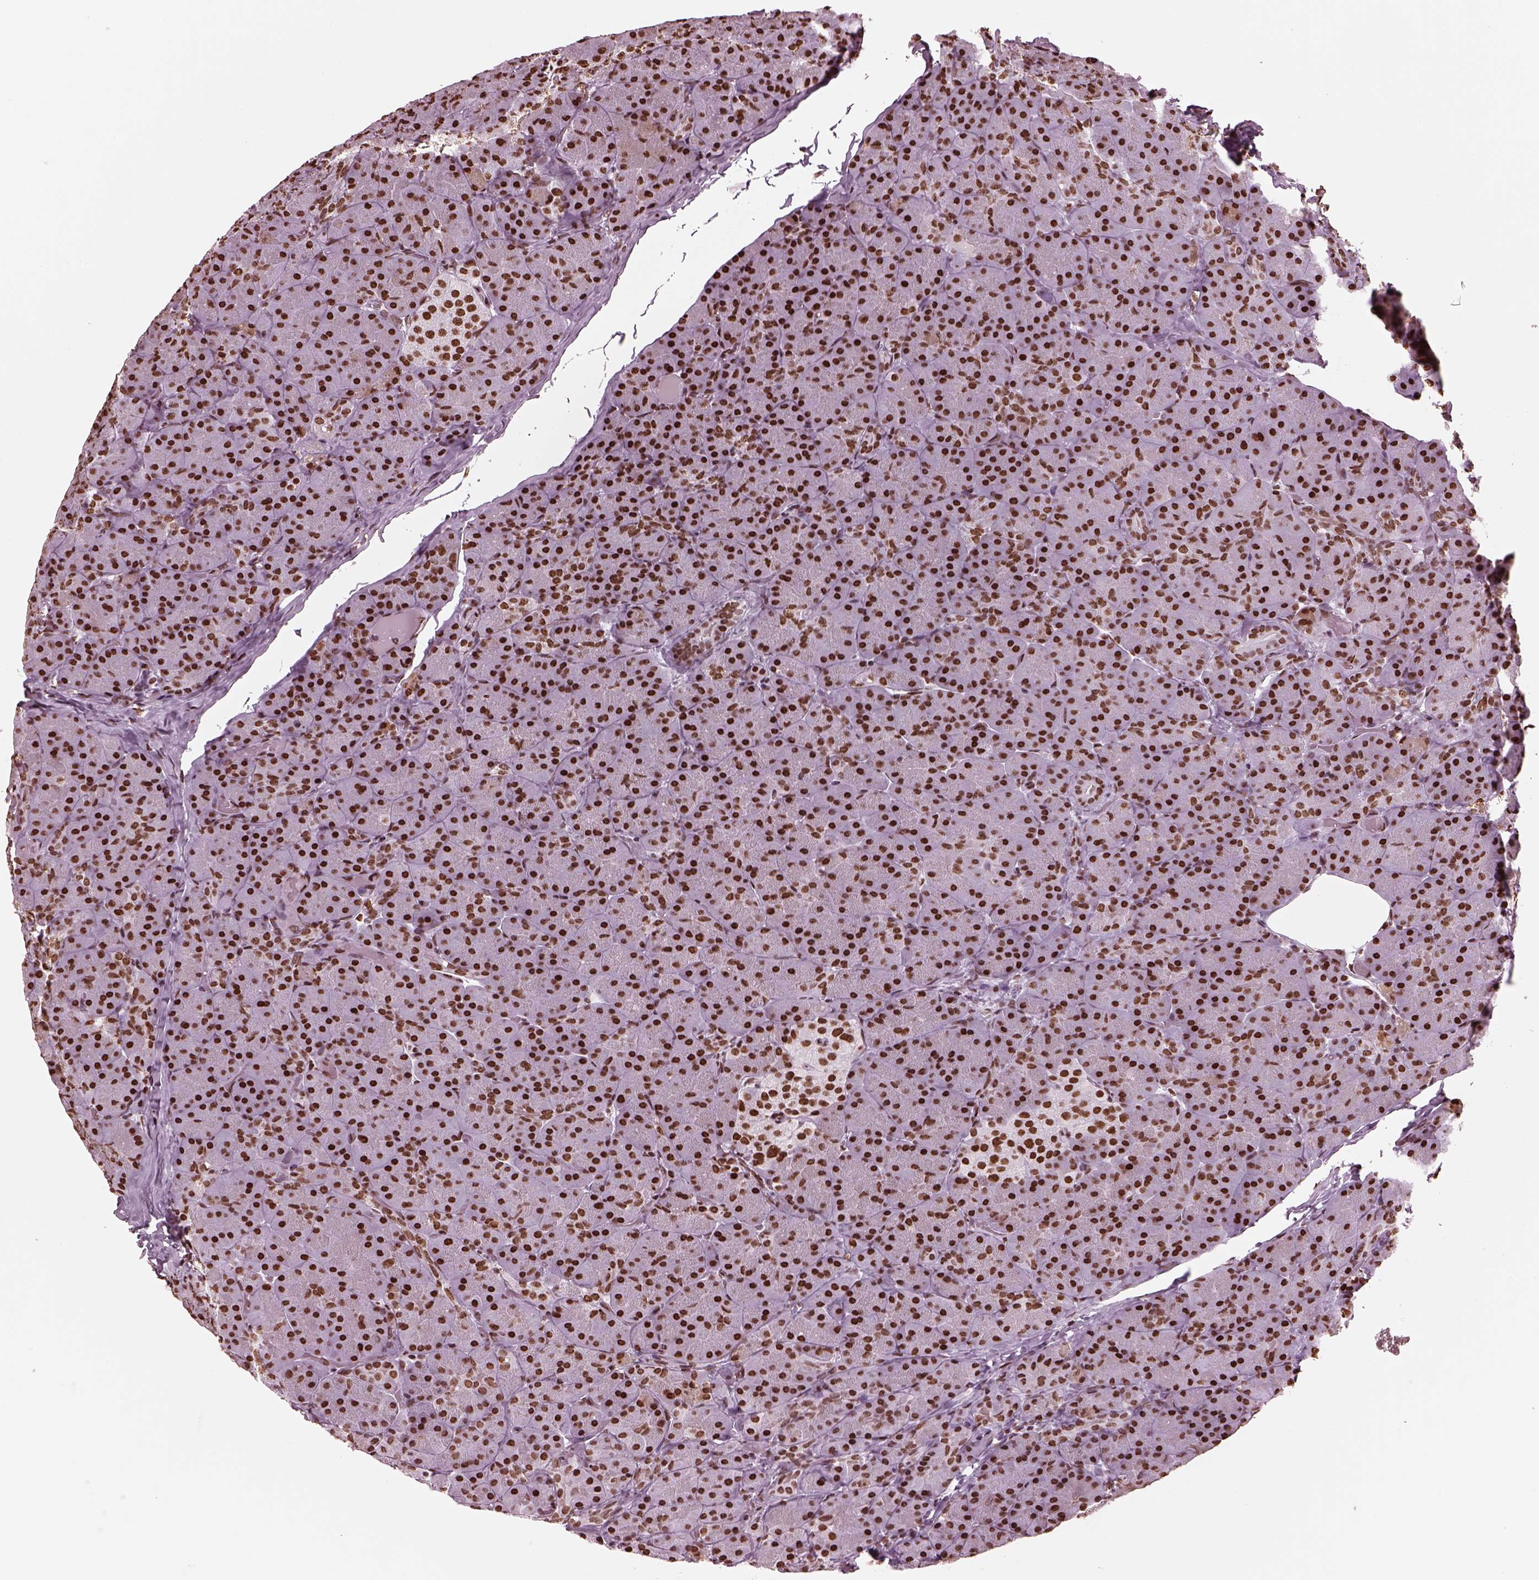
{"staining": {"intensity": "strong", "quantity": ">75%", "location": "nuclear"}, "tissue": "pancreas", "cell_type": "Exocrine glandular cells", "image_type": "normal", "snomed": [{"axis": "morphology", "description": "Normal tissue, NOS"}, {"axis": "topography", "description": "Pancreas"}], "caption": "Immunohistochemical staining of unremarkable pancreas shows strong nuclear protein staining in about >75% of exocrine glandular cells. (Brightfield microscopy of DAB IHC at high magnification).", "gene": "CBFA2T3", "patient": {"sex": "male", "age": 57}}